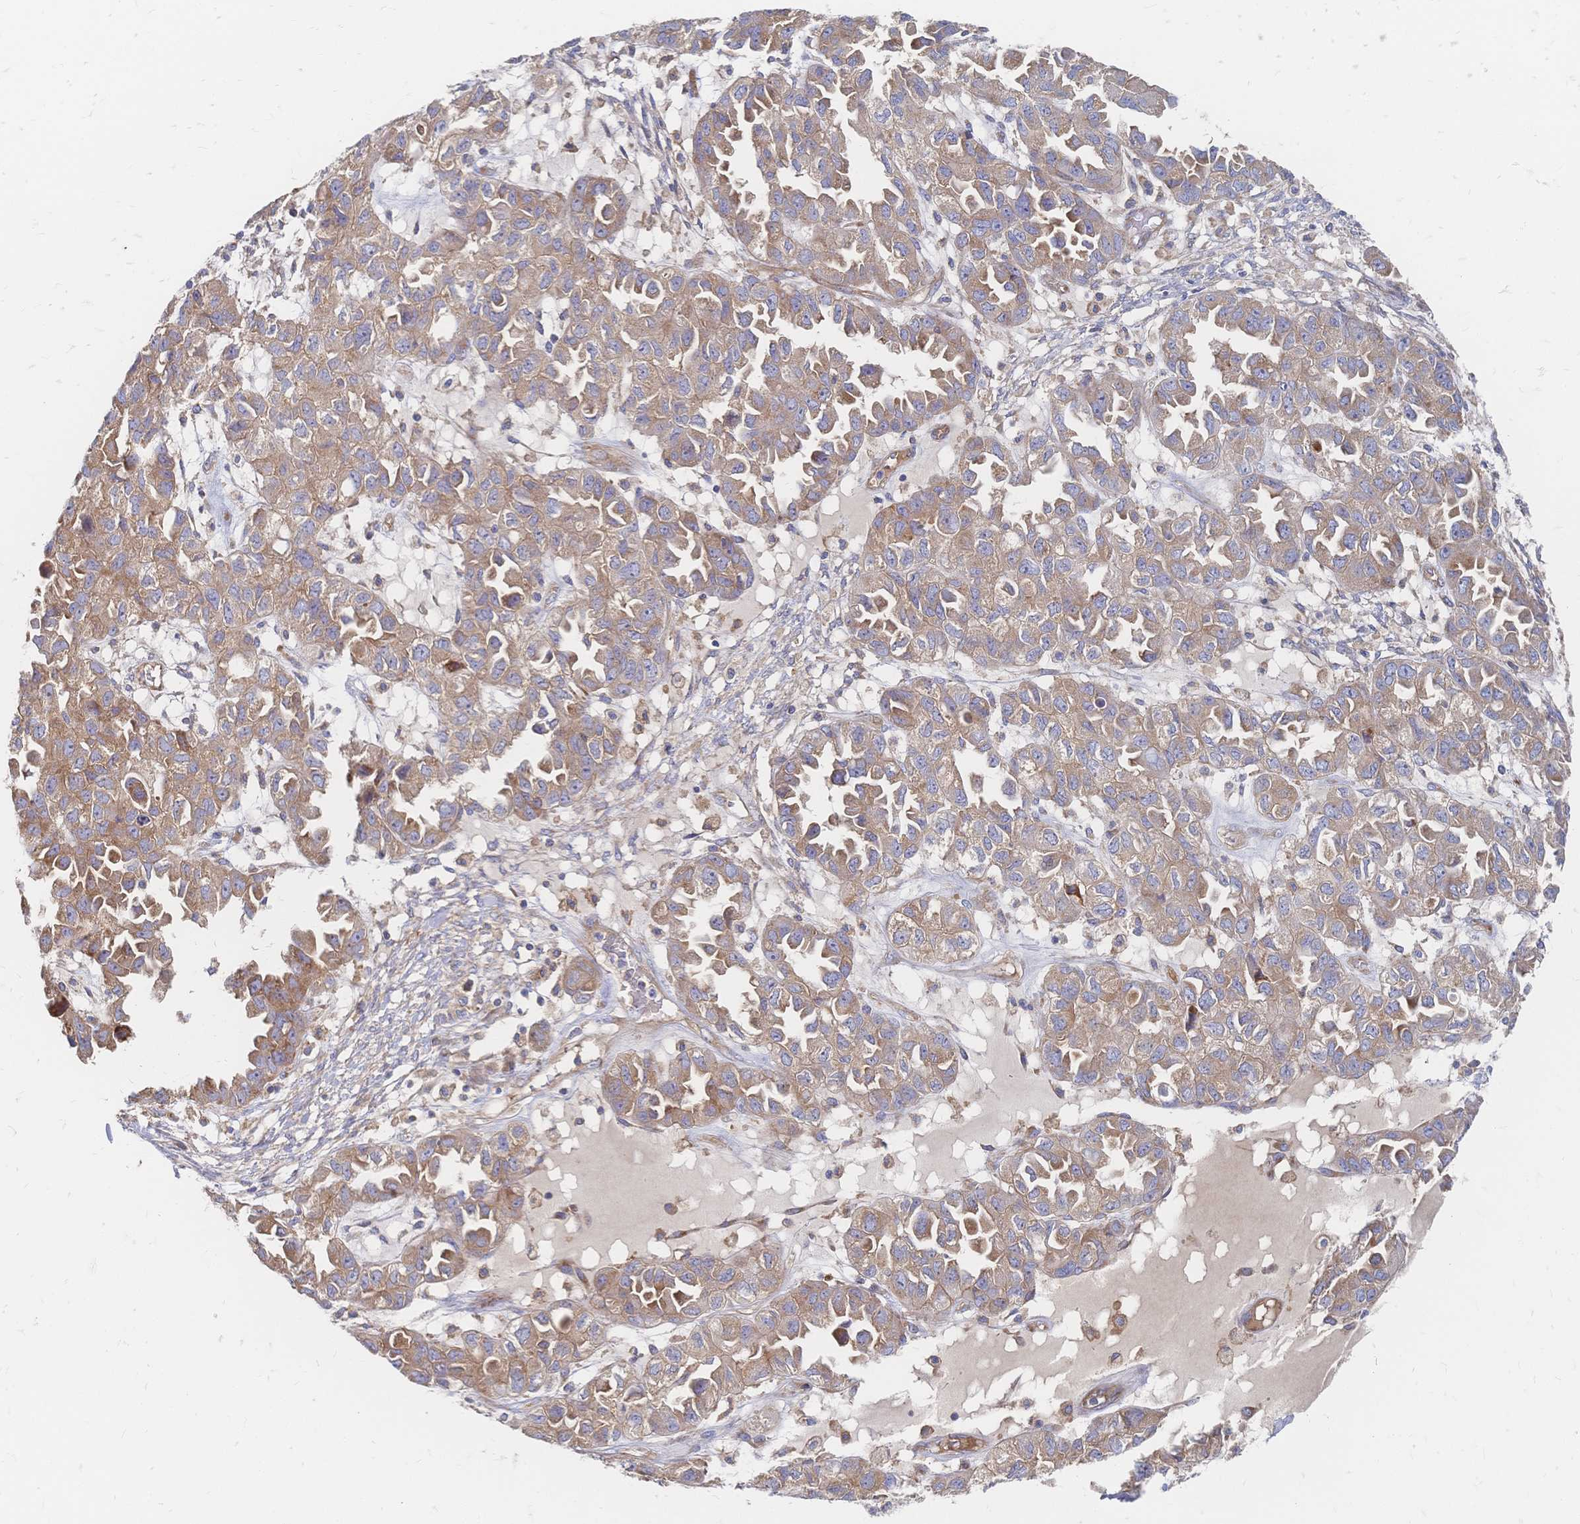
{"staining": {"intensity": "moderate", "quantity": ">75%", "location": "cytoplasmic/membranous"}, "tissue": "ovarian cancer", "cell_type": "Tumor cells", "image_type": "cancer", "snomed": [{"axis": "morphology", "description": "Cystadenocarcinoma, serous, NOS"}, {"axis": "topography", "description": "Ovary"}], "caption": "Immunohistochemistry photomicrograph of neoplastic tissue: human ovarian cancer (serous cystadenocarcinoma) stained using immunohistochemistry (IHC) exhibits medium levels of moderate protein expression localized specifically in the cytoplasmic/membranous of tumor cells, appearing as a cytoplasmic/membranous brown color.", "gene": "SORBS1", "patient": {"sex": "female", "age": 84}}